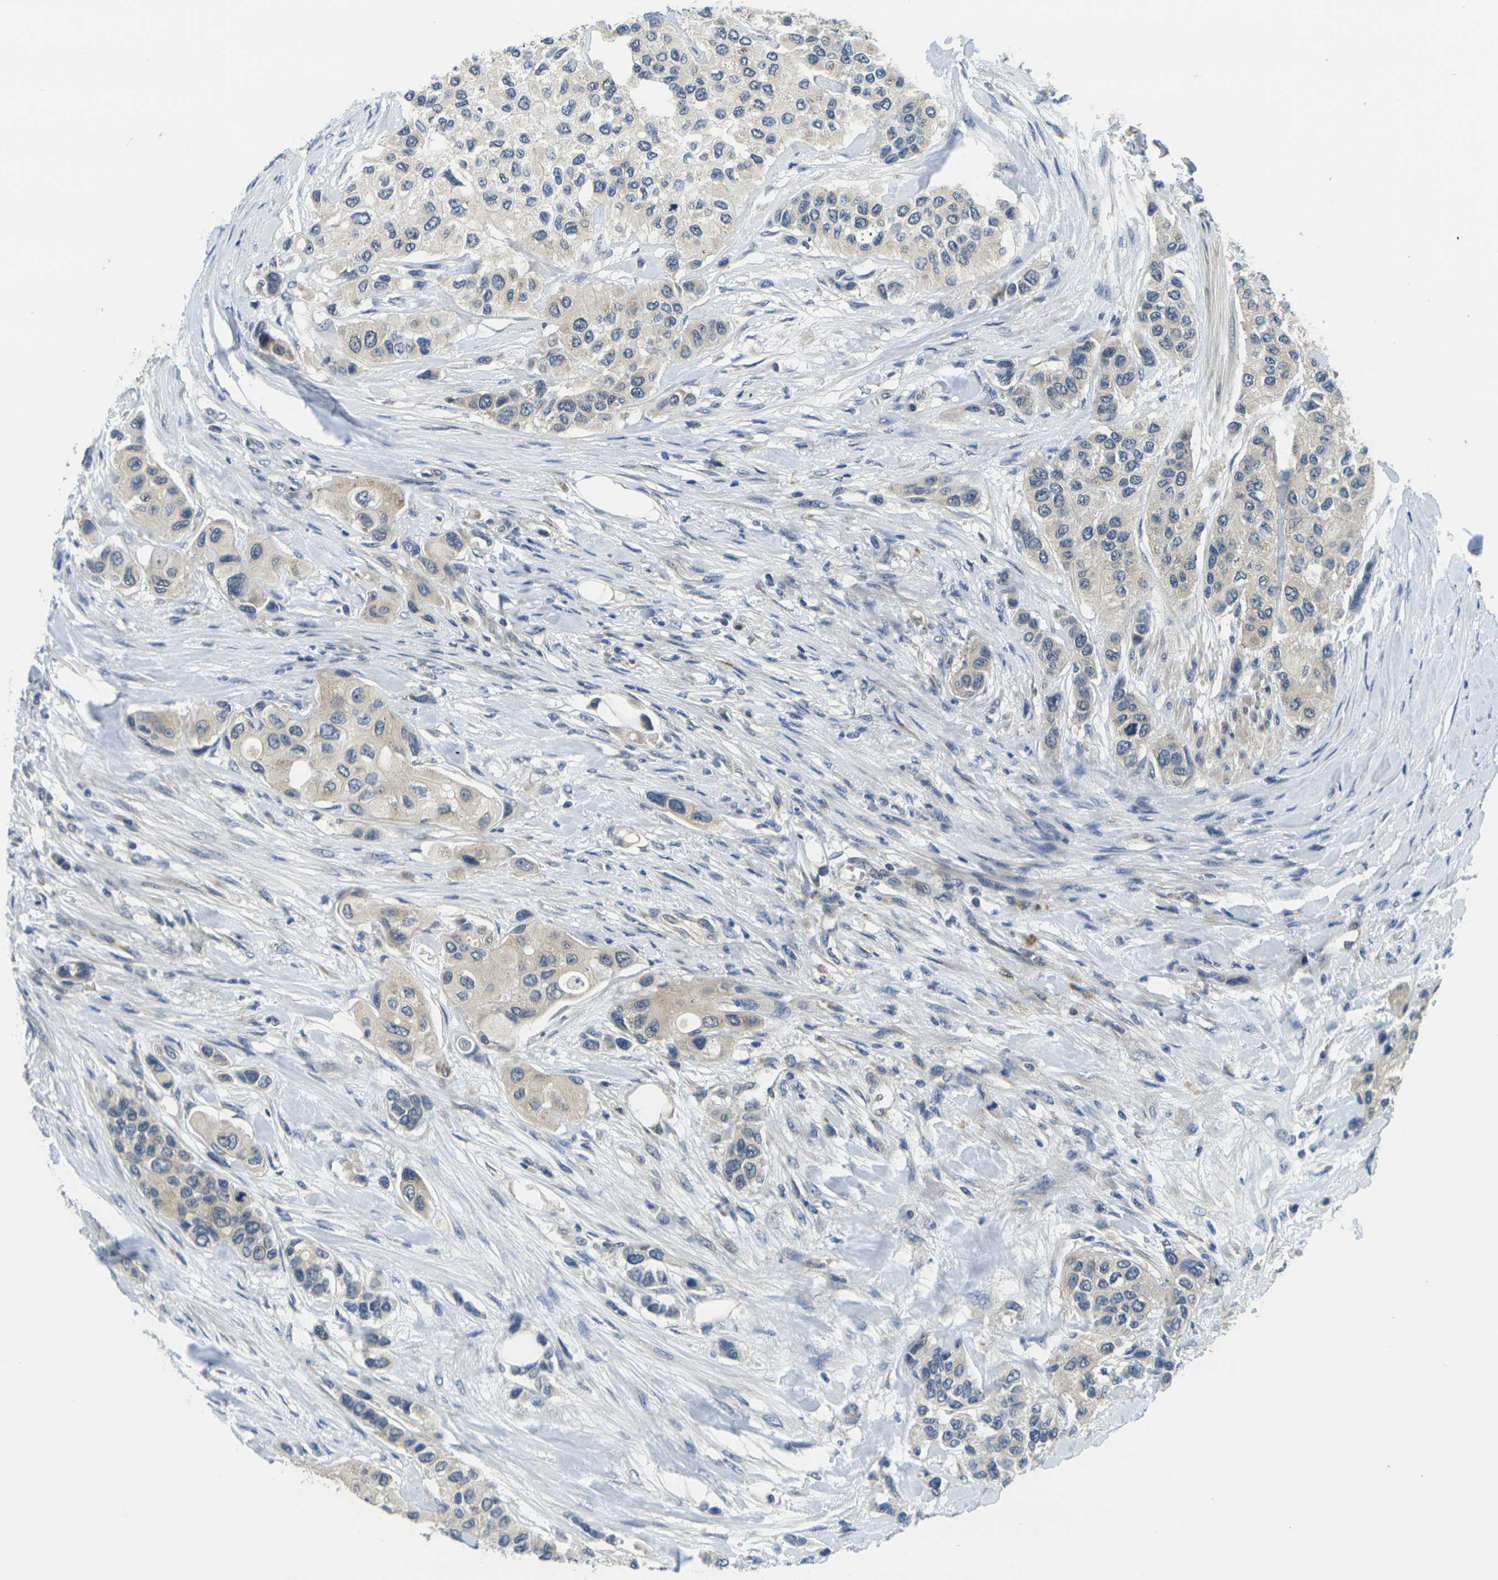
{"staining": {"intensity": "weak", "quantity": "25%-75%", "location": "cytoplasmic/membranous"}, "tissue": "urothelial cancer", "cell_type": "Tumor cells", "image_type": "cancer", "snomed": [{"axis": "morphology", "description": "Urothelial carcinoma, High grade"}, {"axis": "topography", "description": "Urinary bladder"}], "caption": "Tumor cells show low levels of weak cytoplasmic/membranous expression in about 25%-75% of cells in high-grade urothelial carcinoma. The protein of interest is shown in brown color, while the nuclei are stained blue.", "gene": "MINAR2", "patient": {"sex": "female", "age": 56}}